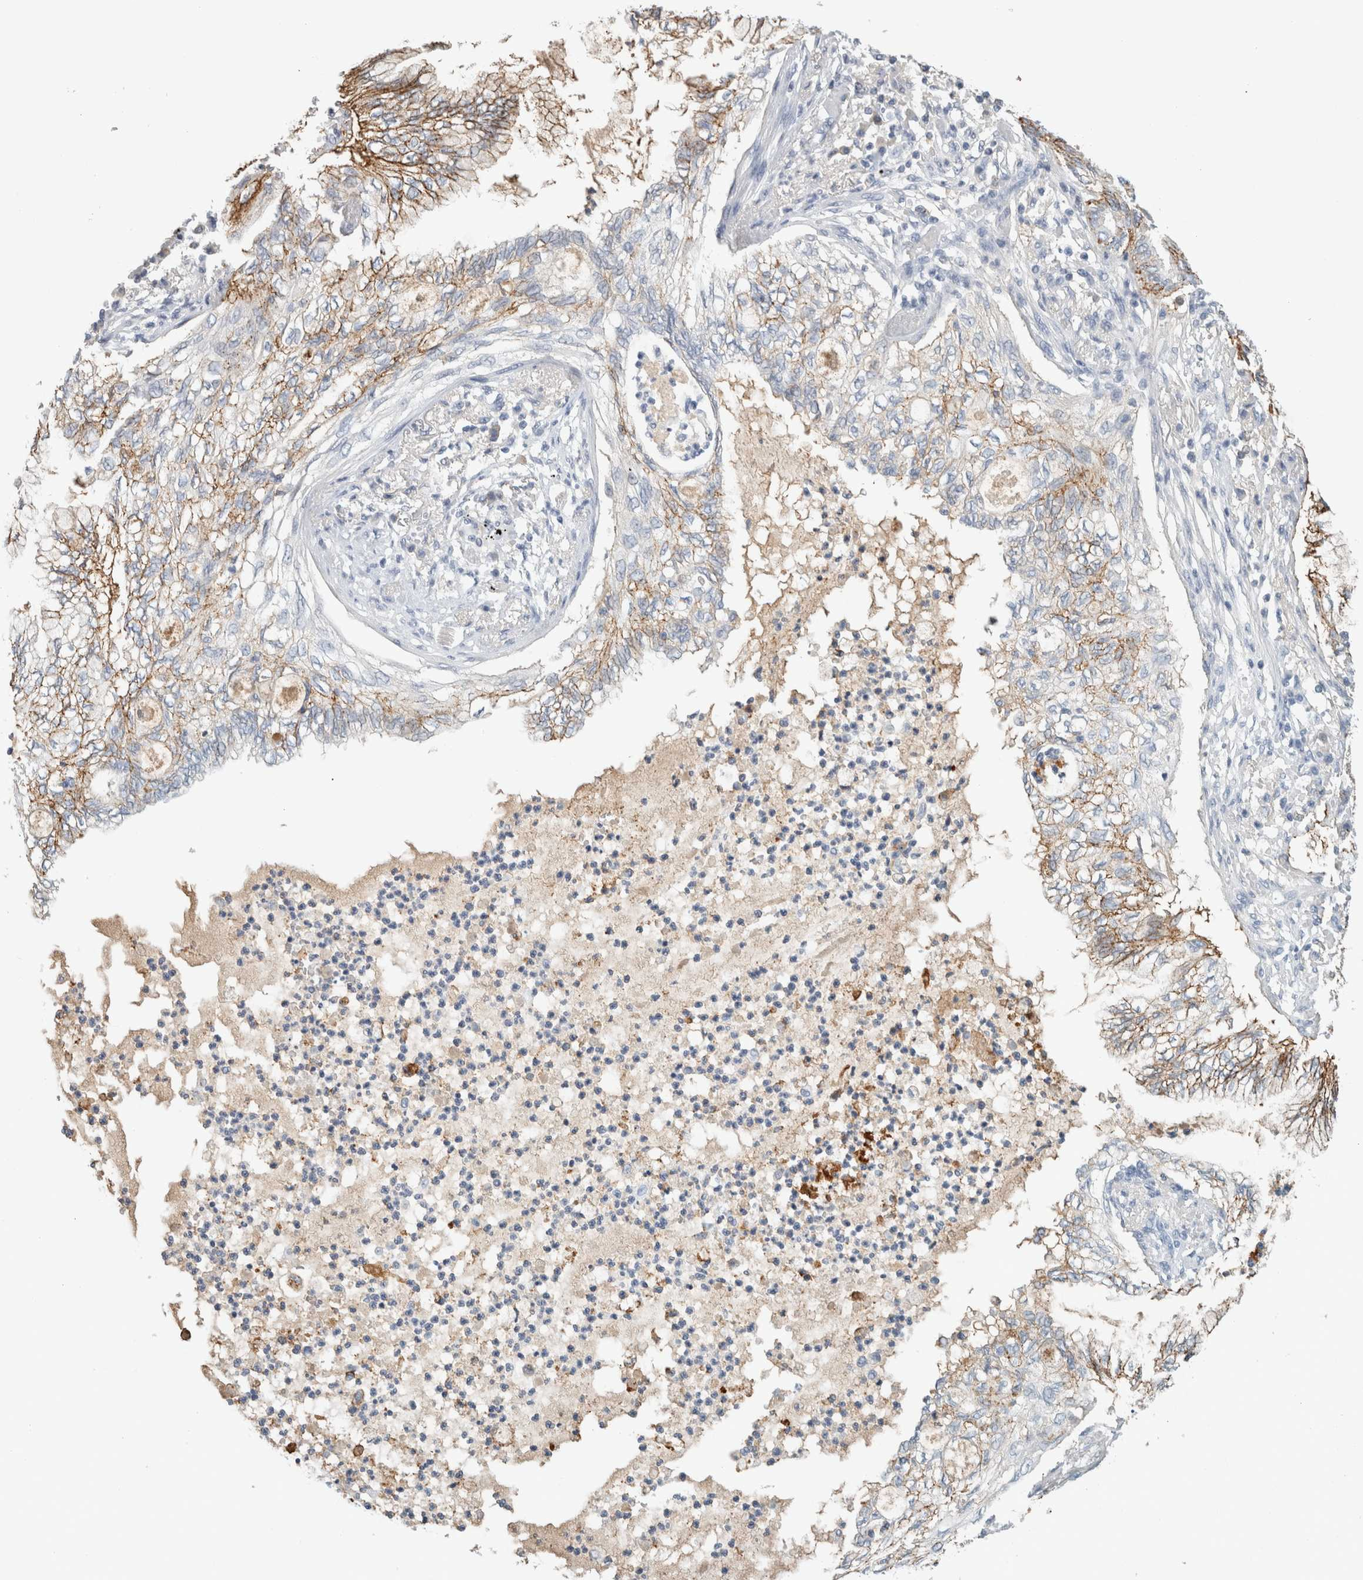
{"staining": {"intensity": "moderate", "quantity": ">75%", "location": "cytoplasmic/membranous"}, "tissue": "lung cancer", "cell_type": "Tumor cells", "image_type": "cancer", "snomed": [{"axis": "morphology", "description": "Normal tissue, NOS"}, {"axis": "morphology", "description": "Adenocarcinoma, NOS"}, {"axis": "topography", "description": "Bronchus"}, {"axis": "topography", "description": "Lung"}], "caption": "IHC of lung cancer reveals medium levels of moderate cytoplasmic/membranous positivity in about >75% of tumor cells.", "gene": "TSPAN8", "patient": {"sex": "female", "age": 70}}